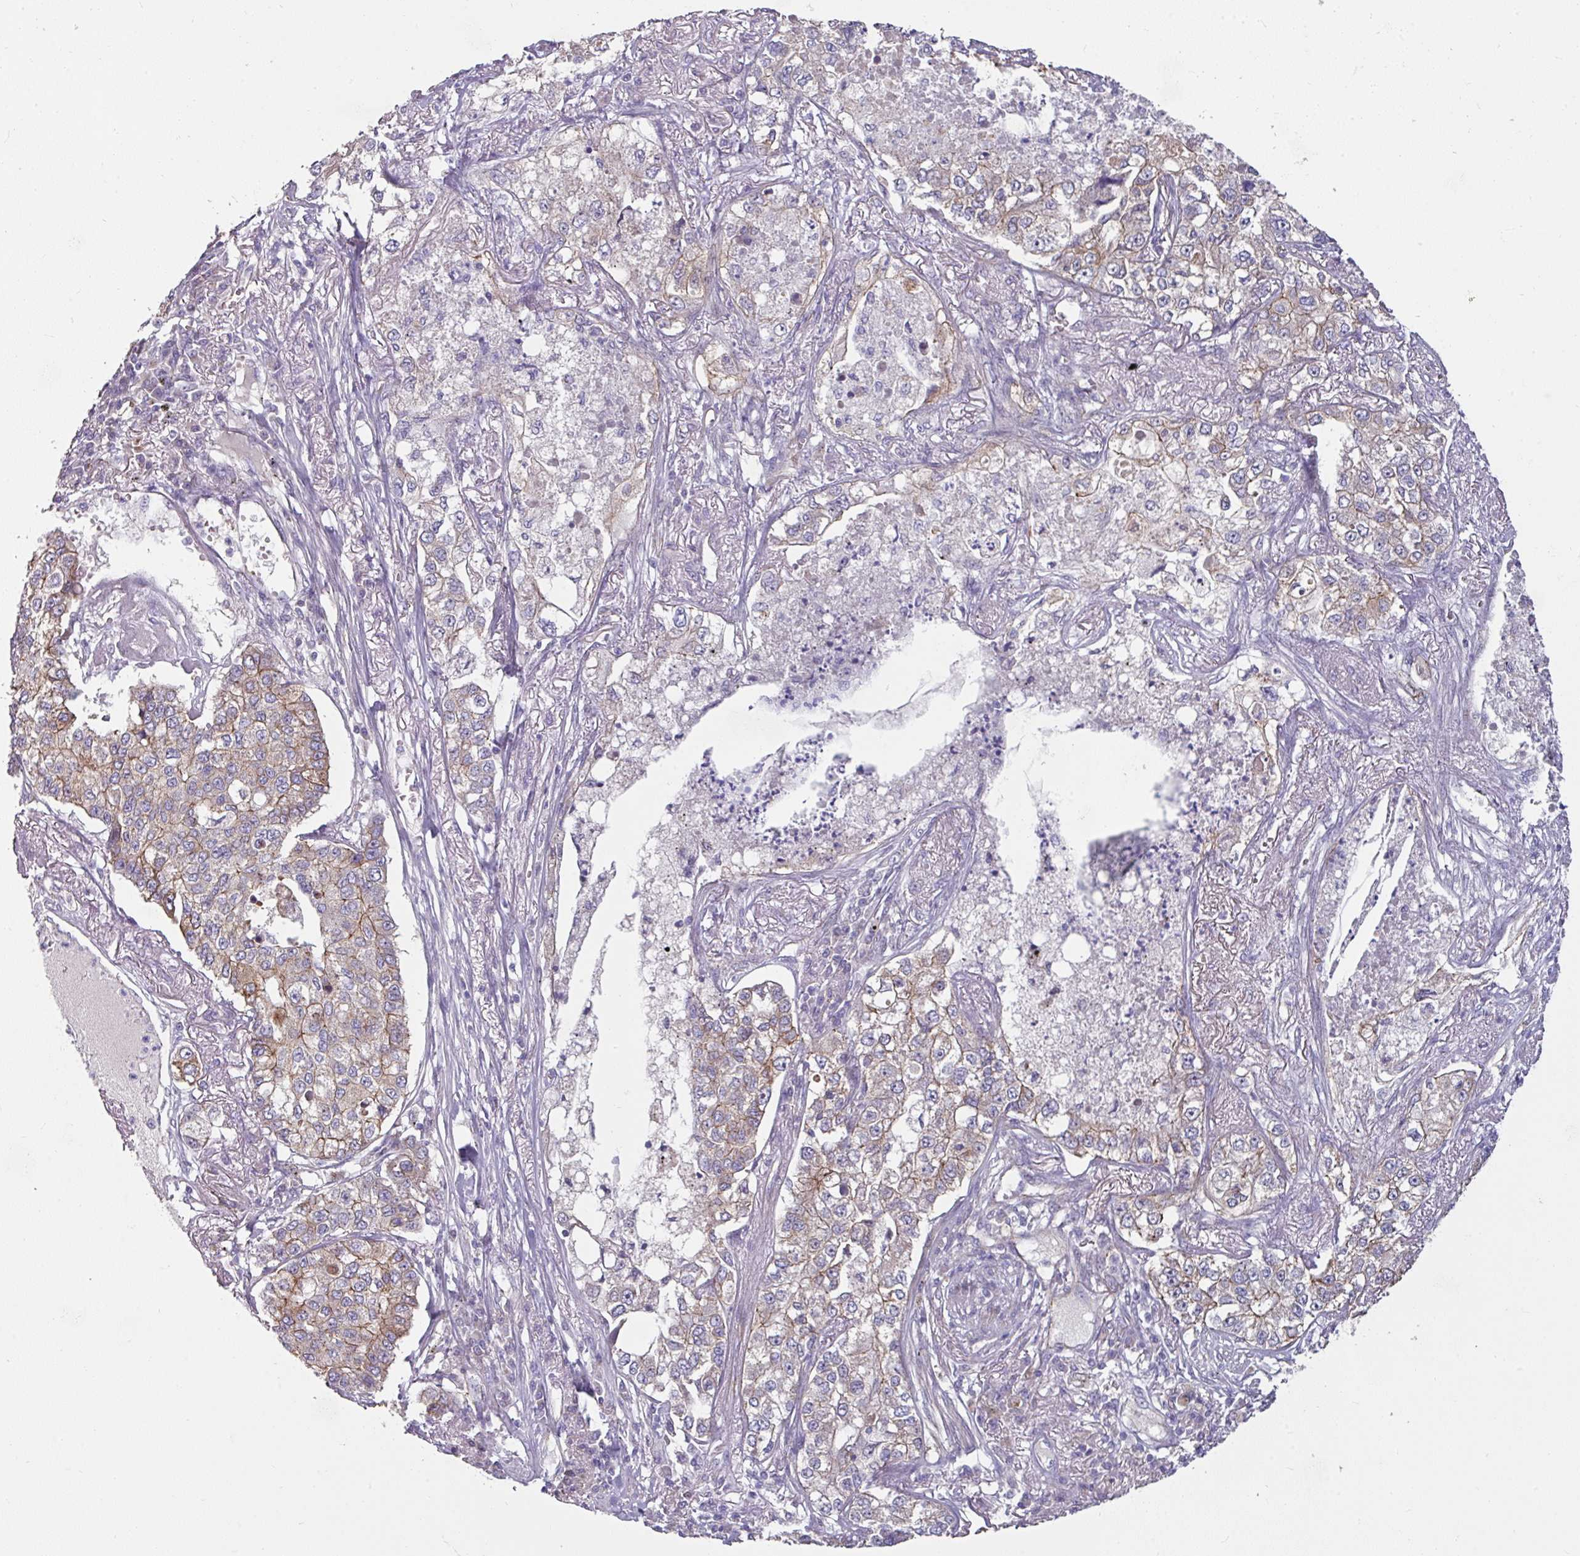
{"staining": {"intensity": "weak", "quantity": "25%-75%", "location": "cytoplasmic/membranous"}, "tissue": "lung cancer", "cell_type": "Tumor cells", "image_type": "cancer", "snomed": [{"axis": "morphology", "description": "Adenocarcinoma, NOS"}, {"axis": "topography", "description": "Lung"}], "caption": "Immunohistochemistry (IHC) photomicrograph of neoplastic tissue: human lung adenocarcinoma stained using immunohistochemistry (IHC) shows low levels of weak protein expression localized specifically in the cytoplasmic/membranous of tumor cells, appearing as a cytoplasmic/membranous brown color.", "gene": "JUP", "patient": {"sex": "male", "age": 49}}